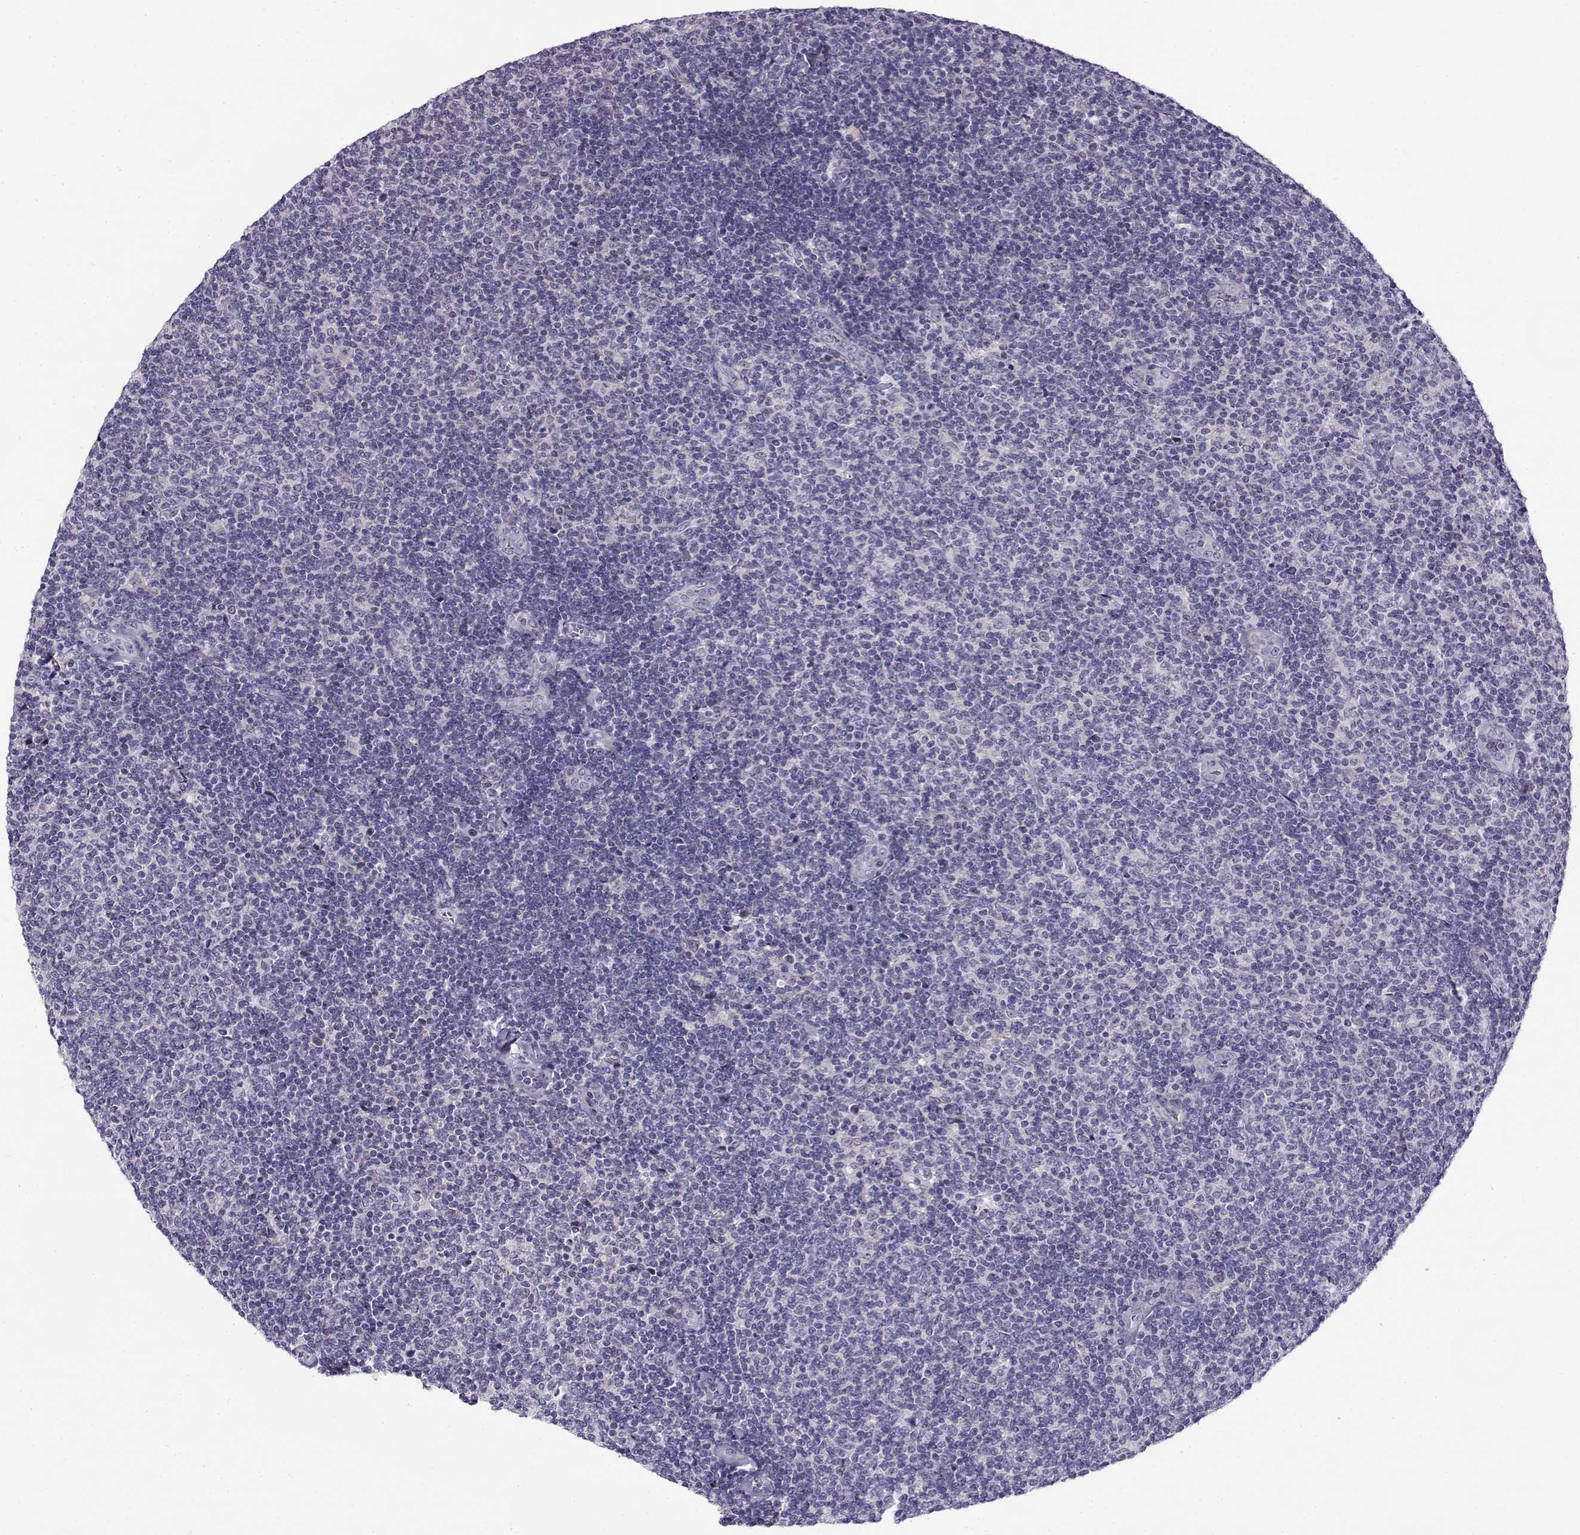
{"staining": {"intensity": "negative", "quantity": "none", "location": "none"}, "tissue": "lymphoma", "cell_type": "Tumor cells", "image_type": "cancer", "snomed": [{"axis": "morphology", "description": "Malignant lymphoma, non-Hodgkin's type, Low grade"}, {"axis": "topography", "description": "Lymph node"}], "caption": "High magnification brightfield microscopy of lymphoma stained with DAB (brown) and counterstained with hematoxylin (blue): tumor cells show no significant staining.", "gene": "FEZF1", "patient": {"sex": "male", "age": 52}}